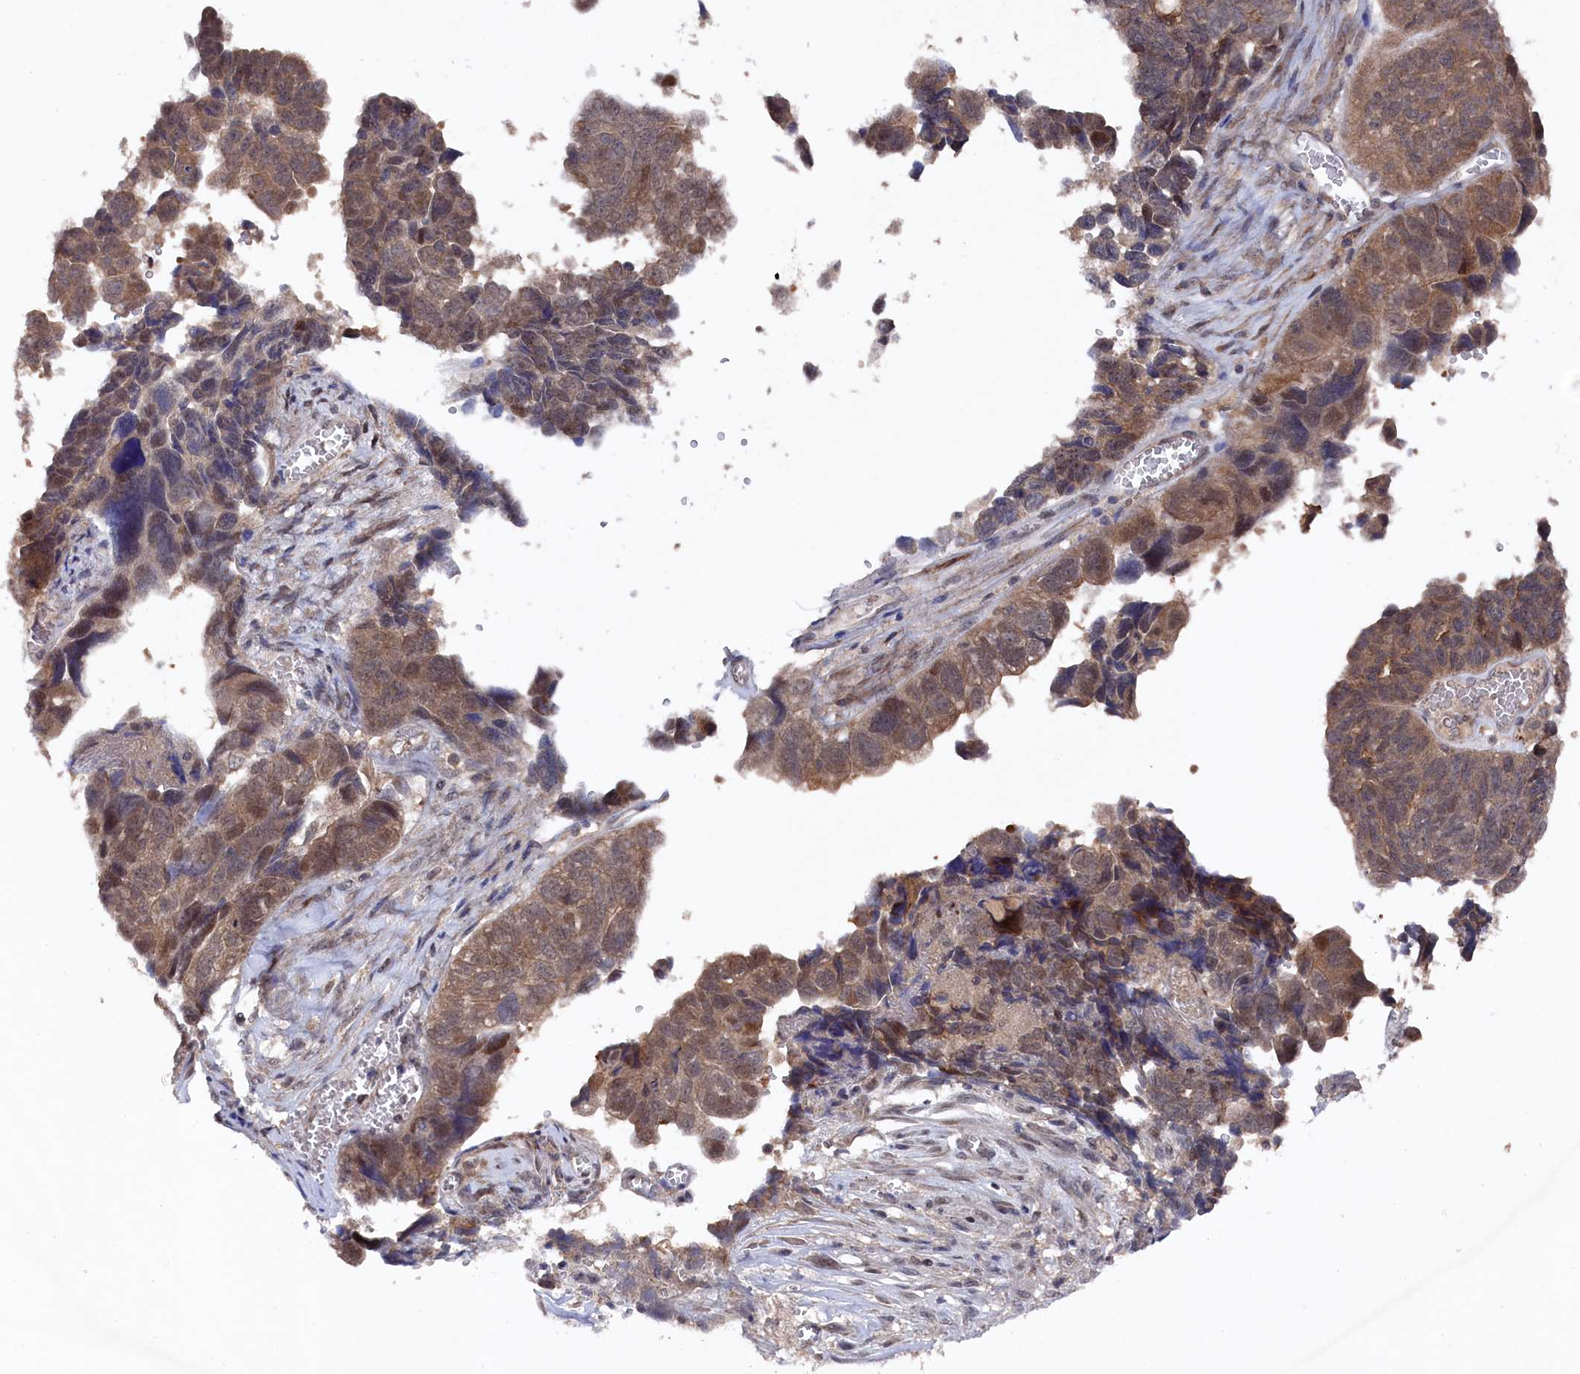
{"staining": {"intensity": "moderate", "quantity": ">75%", "location": "cytoplasmic/membranous,nuclear"}, "tissue": "ovarian cancer", "cell_type": "Tumor cells", "image_type": "cancer", "snomed": [{"axis": "morphology", "description": "Cystadenocarcinoma, serous, NOS"}, {"axis": "topography", "description": "Ovary"}], "caption": "A photomicrograph showing moderate cytoplasmic/membranous and nuclear staining in approximately >75% of tumor cells in ovarian cancer (serous cystadenocarcinoma), as visualized by brown immunohistochemical staining.", "gene": "TMC5", "patient": {"sex": "female", "age": 79}}